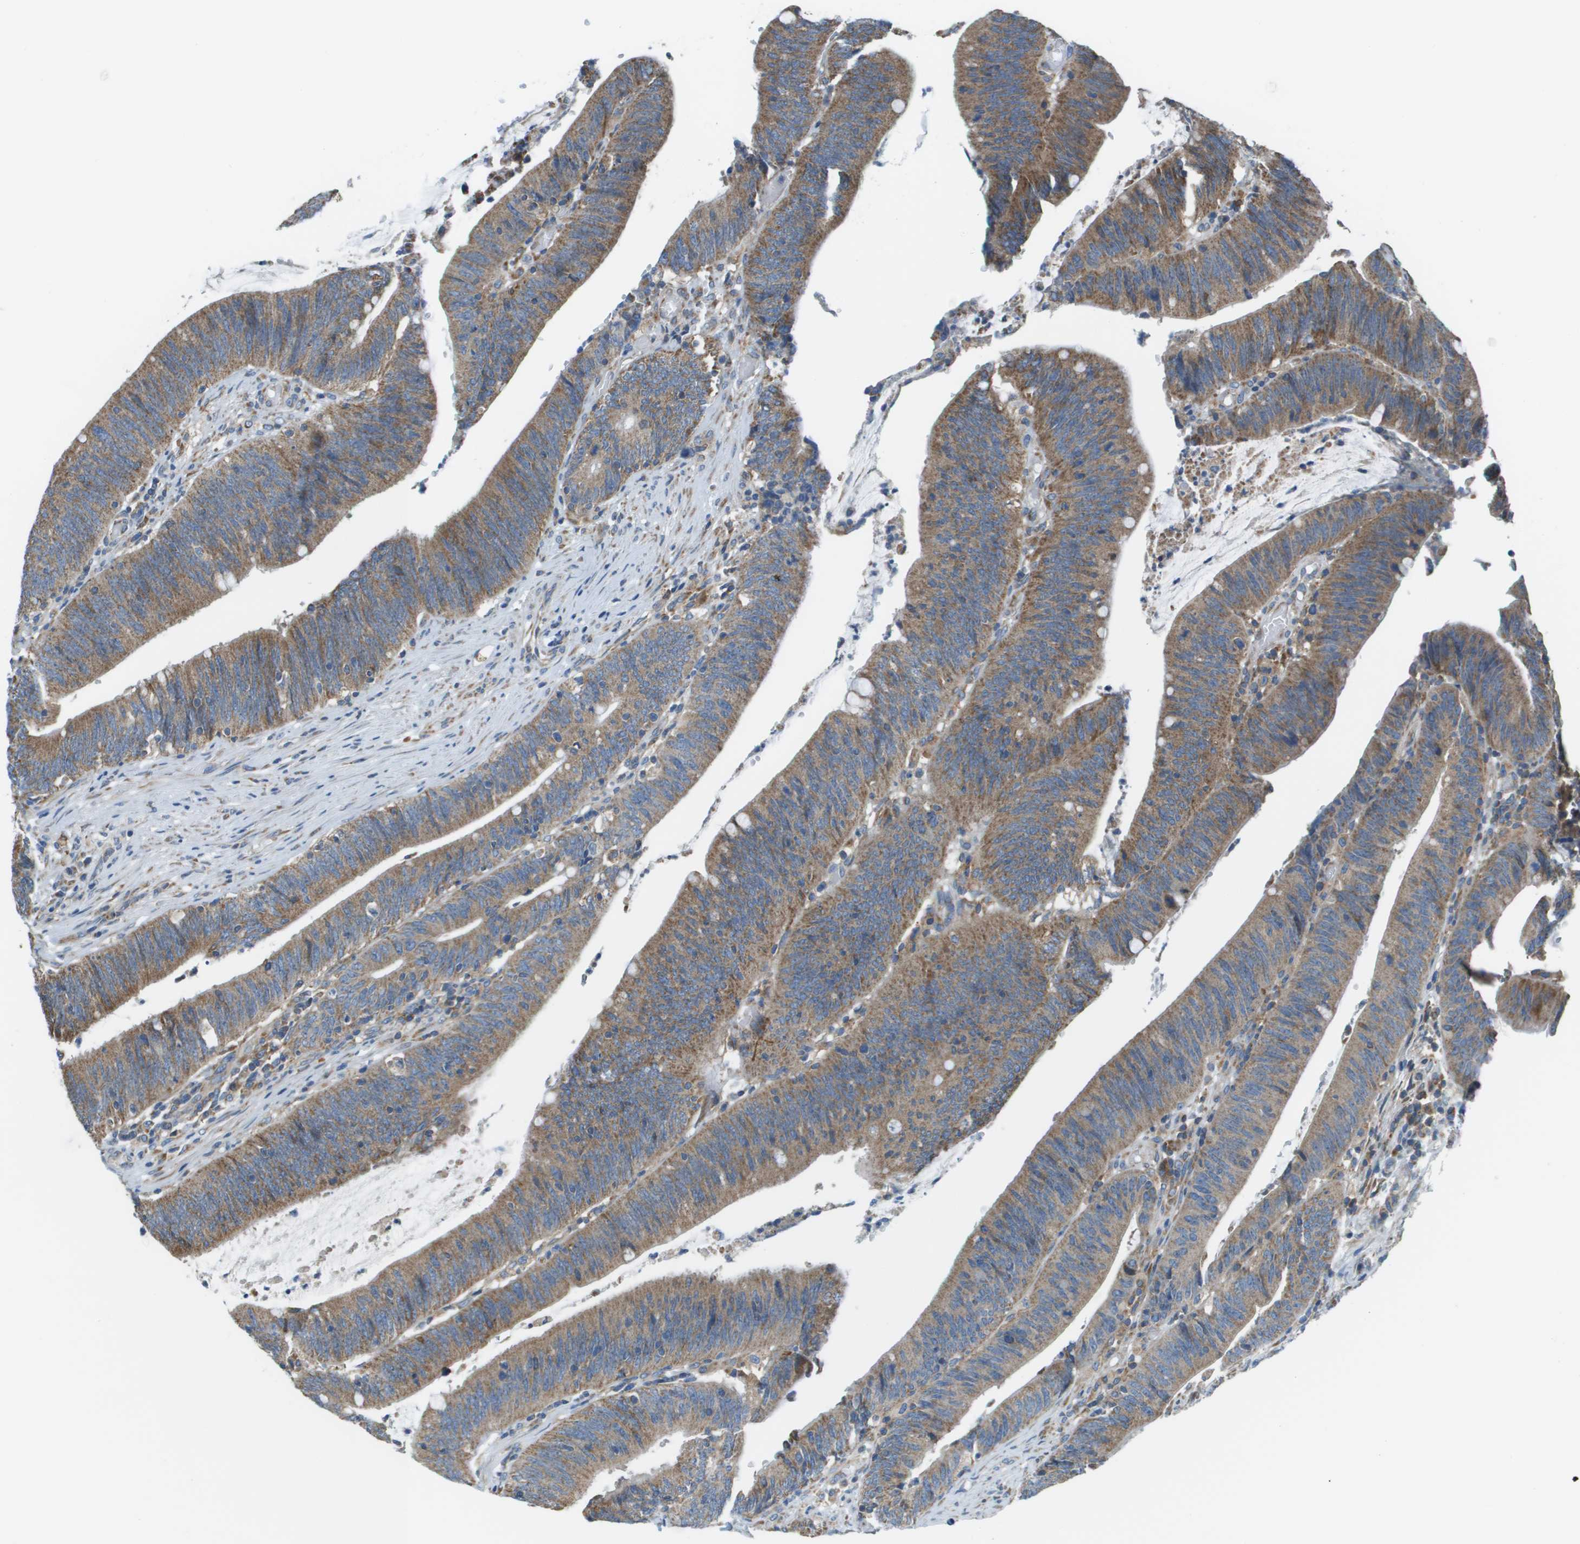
{"staining": {"intensity": "moderate", "quantity": ">75%", "location": "cytoplasmic/membranous"}, "tissue": "colorectal cancer", "cell_type": "Tumor cells", "image_type": "cancer", "snomed": [{"axis": "morphology", "description": "Normal tissue, NOS"}, {"axis": "morphology", "description": "Adenocarcinoma, NOS"}, {"axis": "topography", "description": "Rectum"}], "caption": "There is medium levels of moderate cytoplasmic/membranous staining in tumor cells of colorectal cancer (adenocarcinoma), as demonstrated by immunohistochemical staining (brown color).", "gene": "TAOK3", "patient": {"sex": "female", "age": 66}}